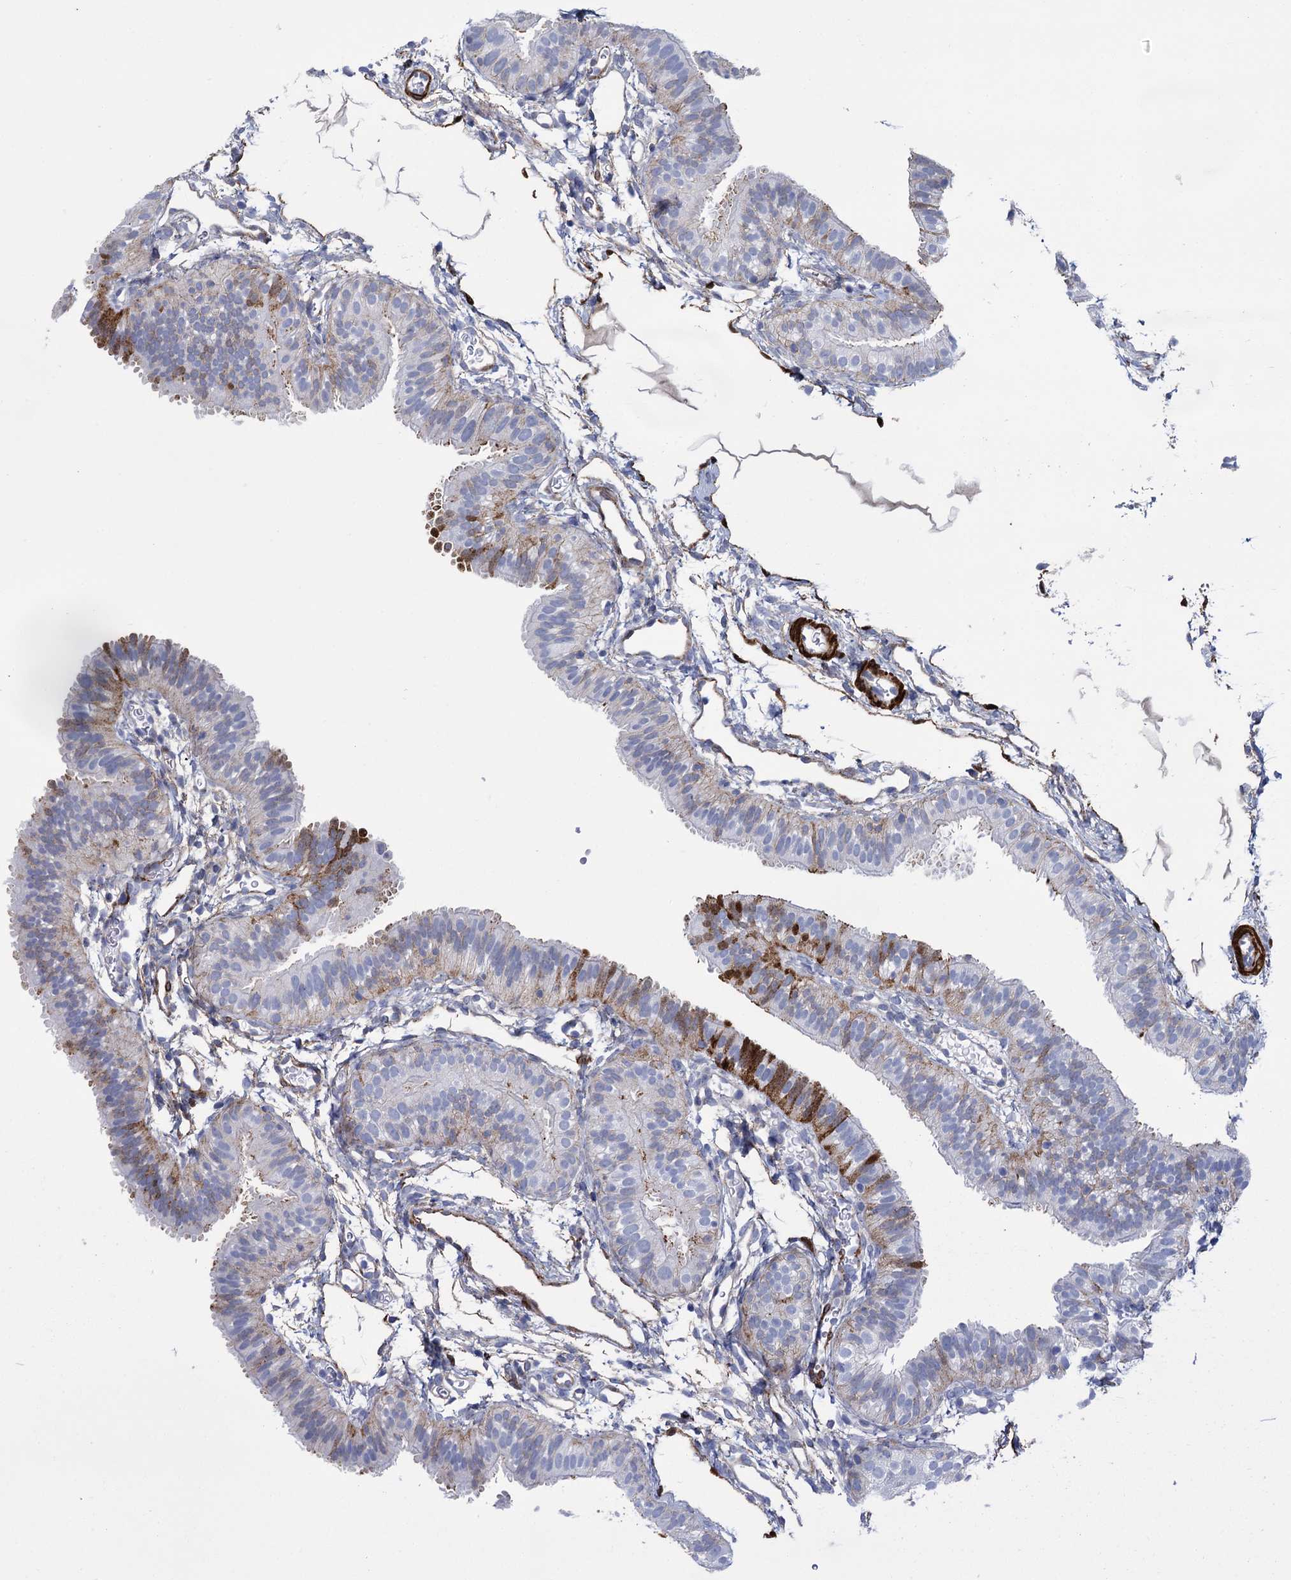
{"staining": {"intensity": "strong", "quantity": "<25%", "location": "cytoplasmic/membranous,nuclear"}, "tissue": "fallopian tube", "cell_type": "Glandular cells", "image_type": "normal", "snomed": [{"axis": "morphology", "description": "Normal tissue, NOS"}, {"axis": "topography", "description": "Fallopian tube"}], "caption": "Glandular cells demonstrate medium levels of strong cytoplasmic/membranous,nuclear staining in about <25% of cells in benign human fallopian tube.", "gene": "SNCG", "patient": {"sex": "female", "age": 35}}